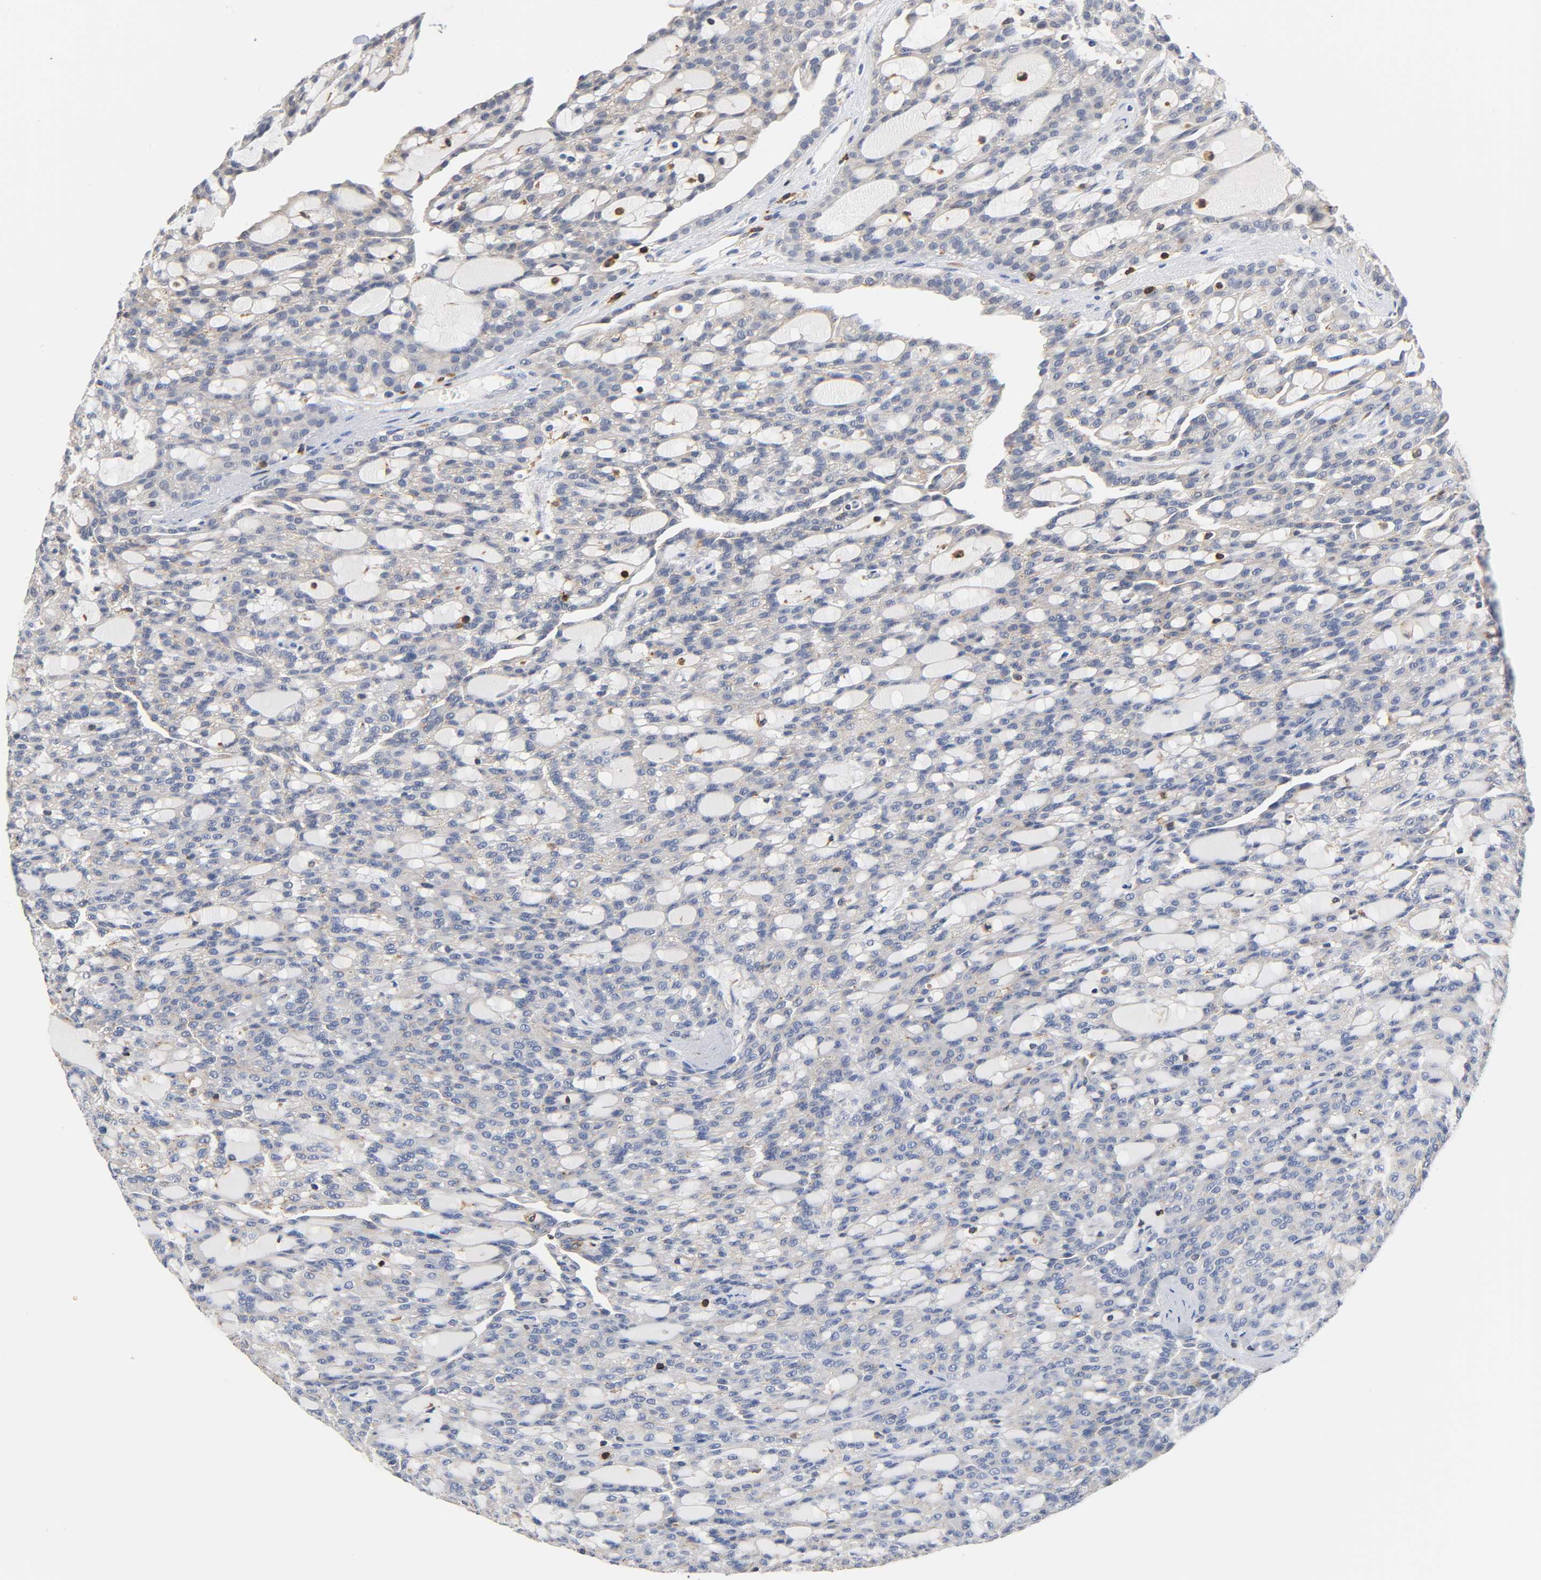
{"staining": {"intensity": "weak", "quantity": "<25%", "location": "cytoplasmic/membranous"}, "tissue": "renal cancer", "cell_type": "Tumor cells", "image_type": "cancer", "snomed": [{"axis": "morphology", "description": "Adenocarcinoma, NOS"}, {"axis": "topography", "description": "Kidney"}], "caption": "Renal cancer was stained to show a protein in brown. There is no significant expression in tumor cells. (DAB immunohistochemistry with hematoxylin counter stain).", "gene": "UCKL1", "patient": {"sex": "male", "age": 63}}